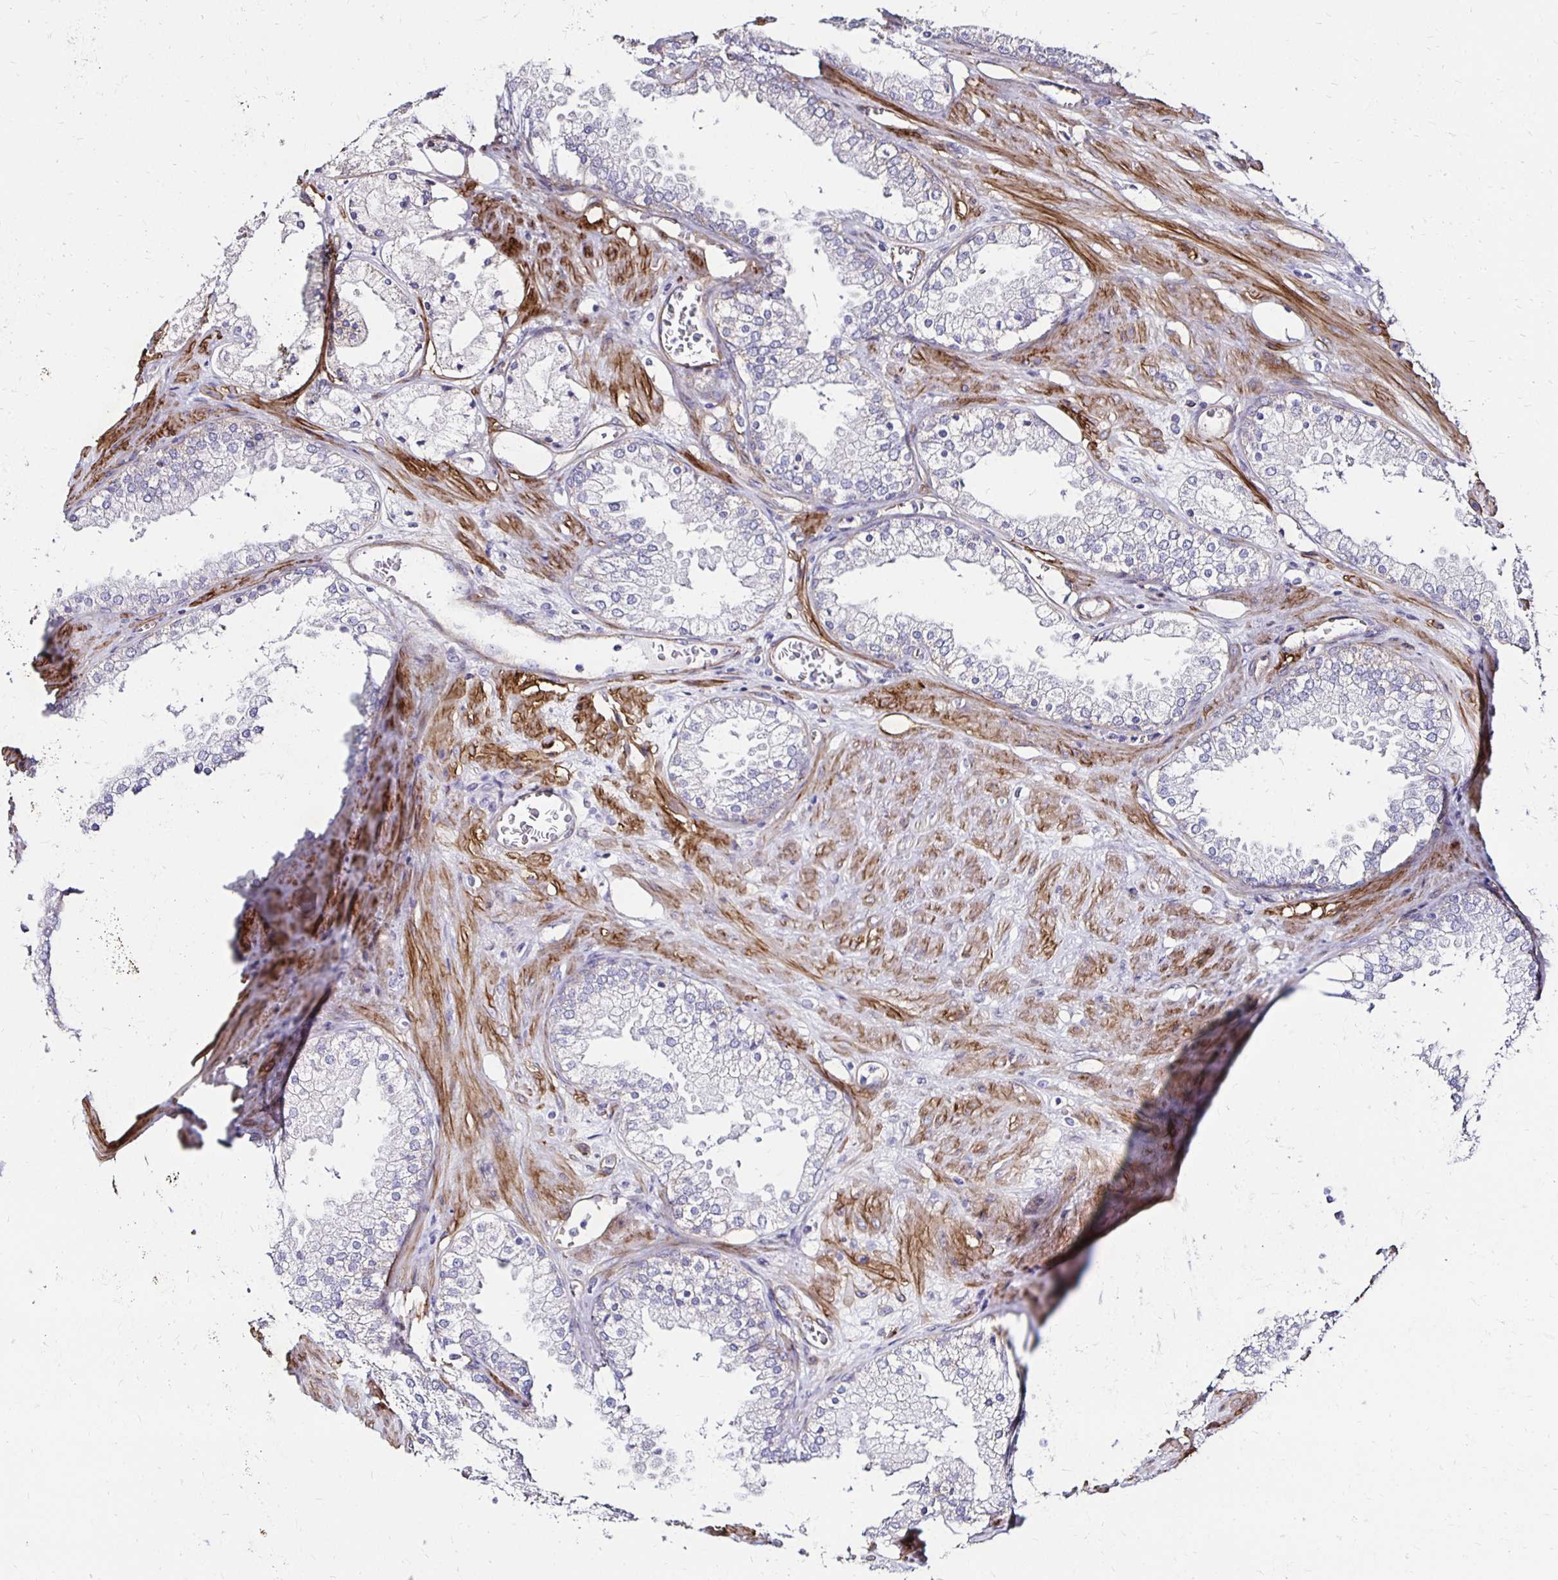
{"staining": {"intensity": "negative", "quantity": "none", "location": "none"}, "tissue": "prostate cancer", "cell_type": "Tumor cells", "image_type": "cancer", "snomed": [{"axis": "morphology", "description": "Adenocarcinoma, High grade"}, {"axis": "topography", "description": "Prostate"}], "caption": "A micrograph of prostate cancer (high-grade adenocarcinoma) stained for a protein exhibits no brown staining in tumor cells. Nuclei are stained in blue.", "gene": "ITGB1", "patient": {"sex": "male", "age": 66}}